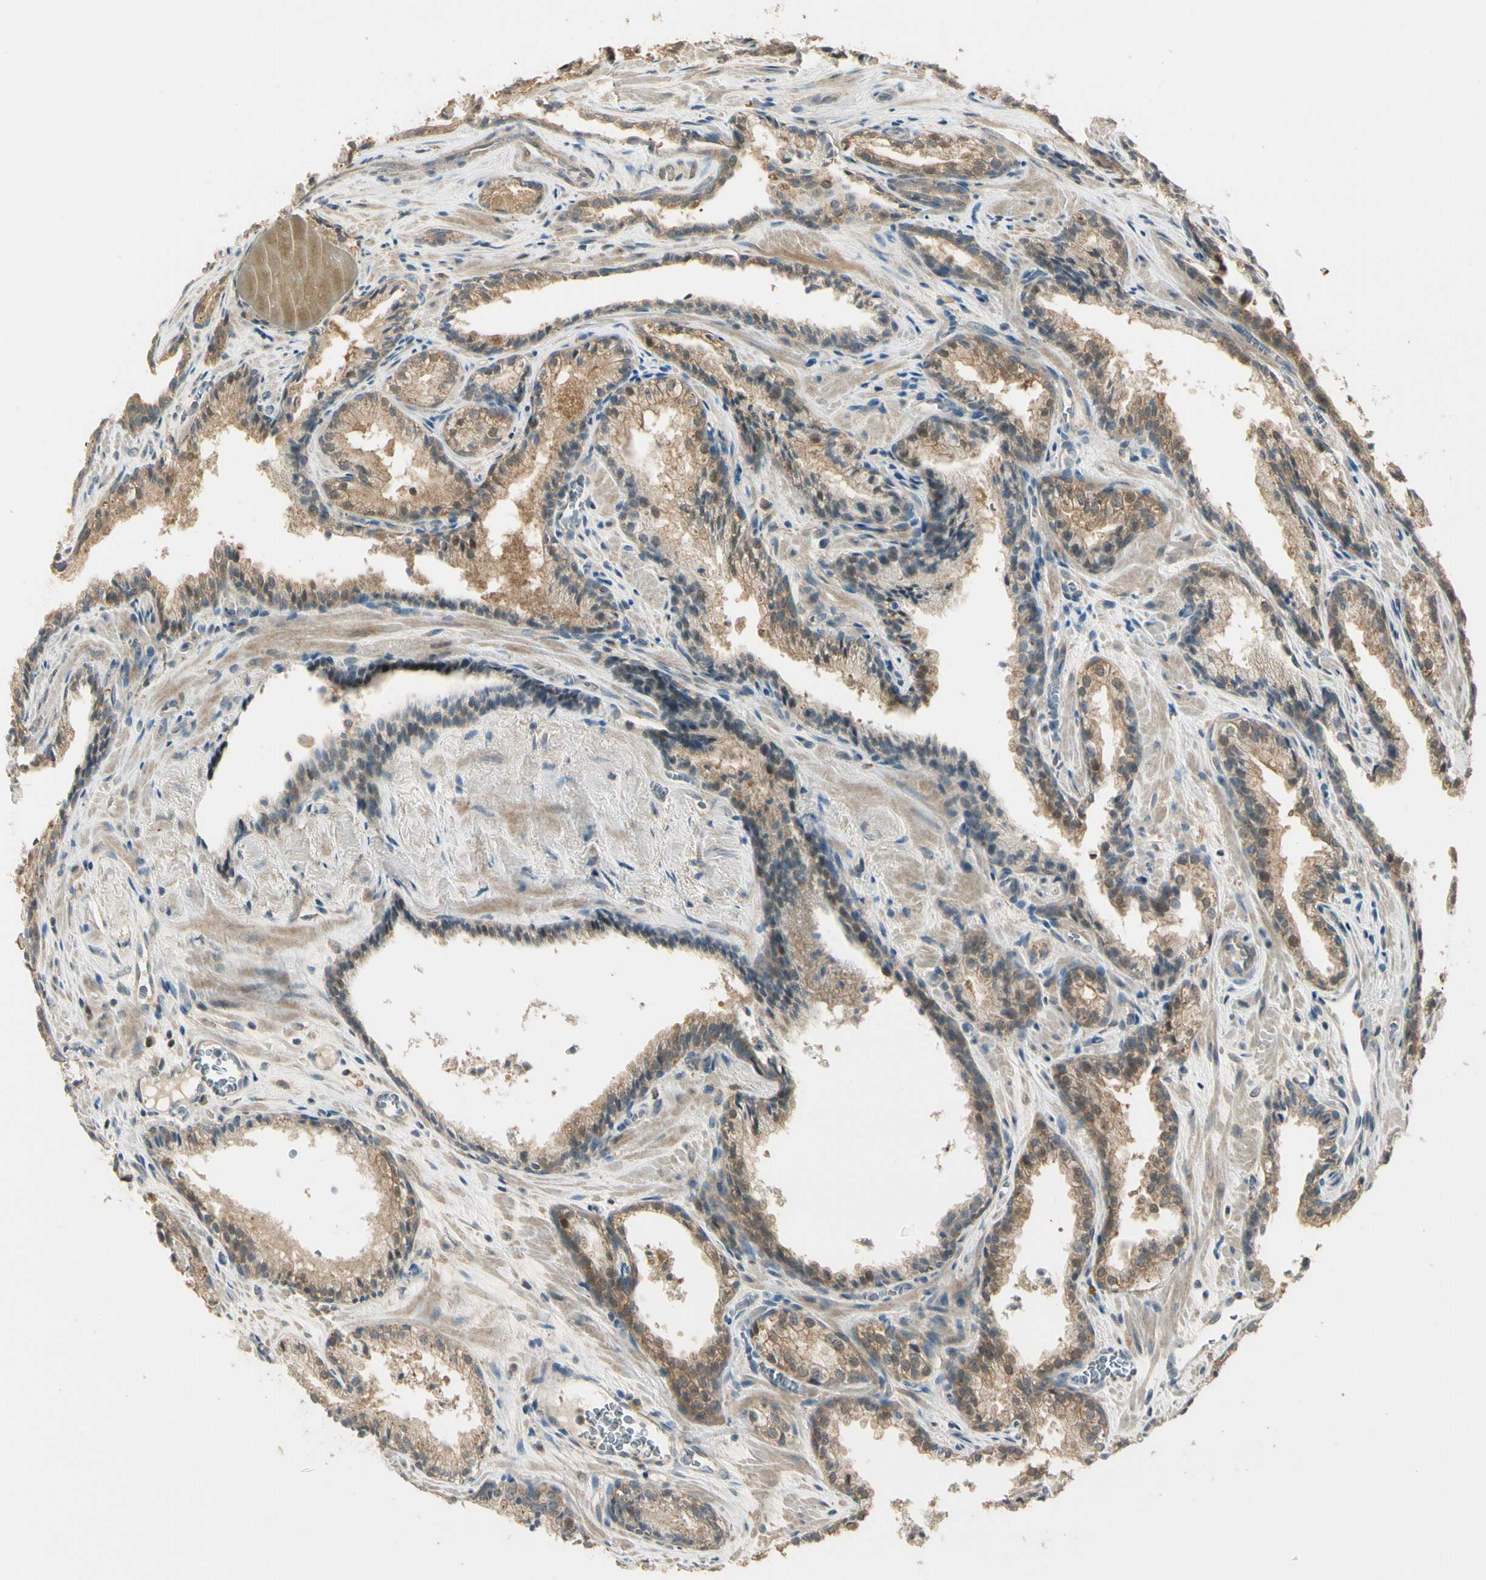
{"staining": {"intensity": "moderate", "quantity": ">75%", "location": "cytoplasmic/membranous"}, "tissue": "prostate cancer", "cell_type": "Tumor cells", "image_type": "cancer", "snomed": [{"axis": "morphology", "description": "Adenocarcinoma, Low grade"}, {"axis": "topography", "description": "Prostate"}], "caption": "A medium amount of moderate cytoplasmic/membranous expression is seen in approximately >75% of tumor cells in low-grade adenocarcinoma (prostate) tissue.", "gene": "PLXNA1", "patient": {"sex": "male", "age": 60}}